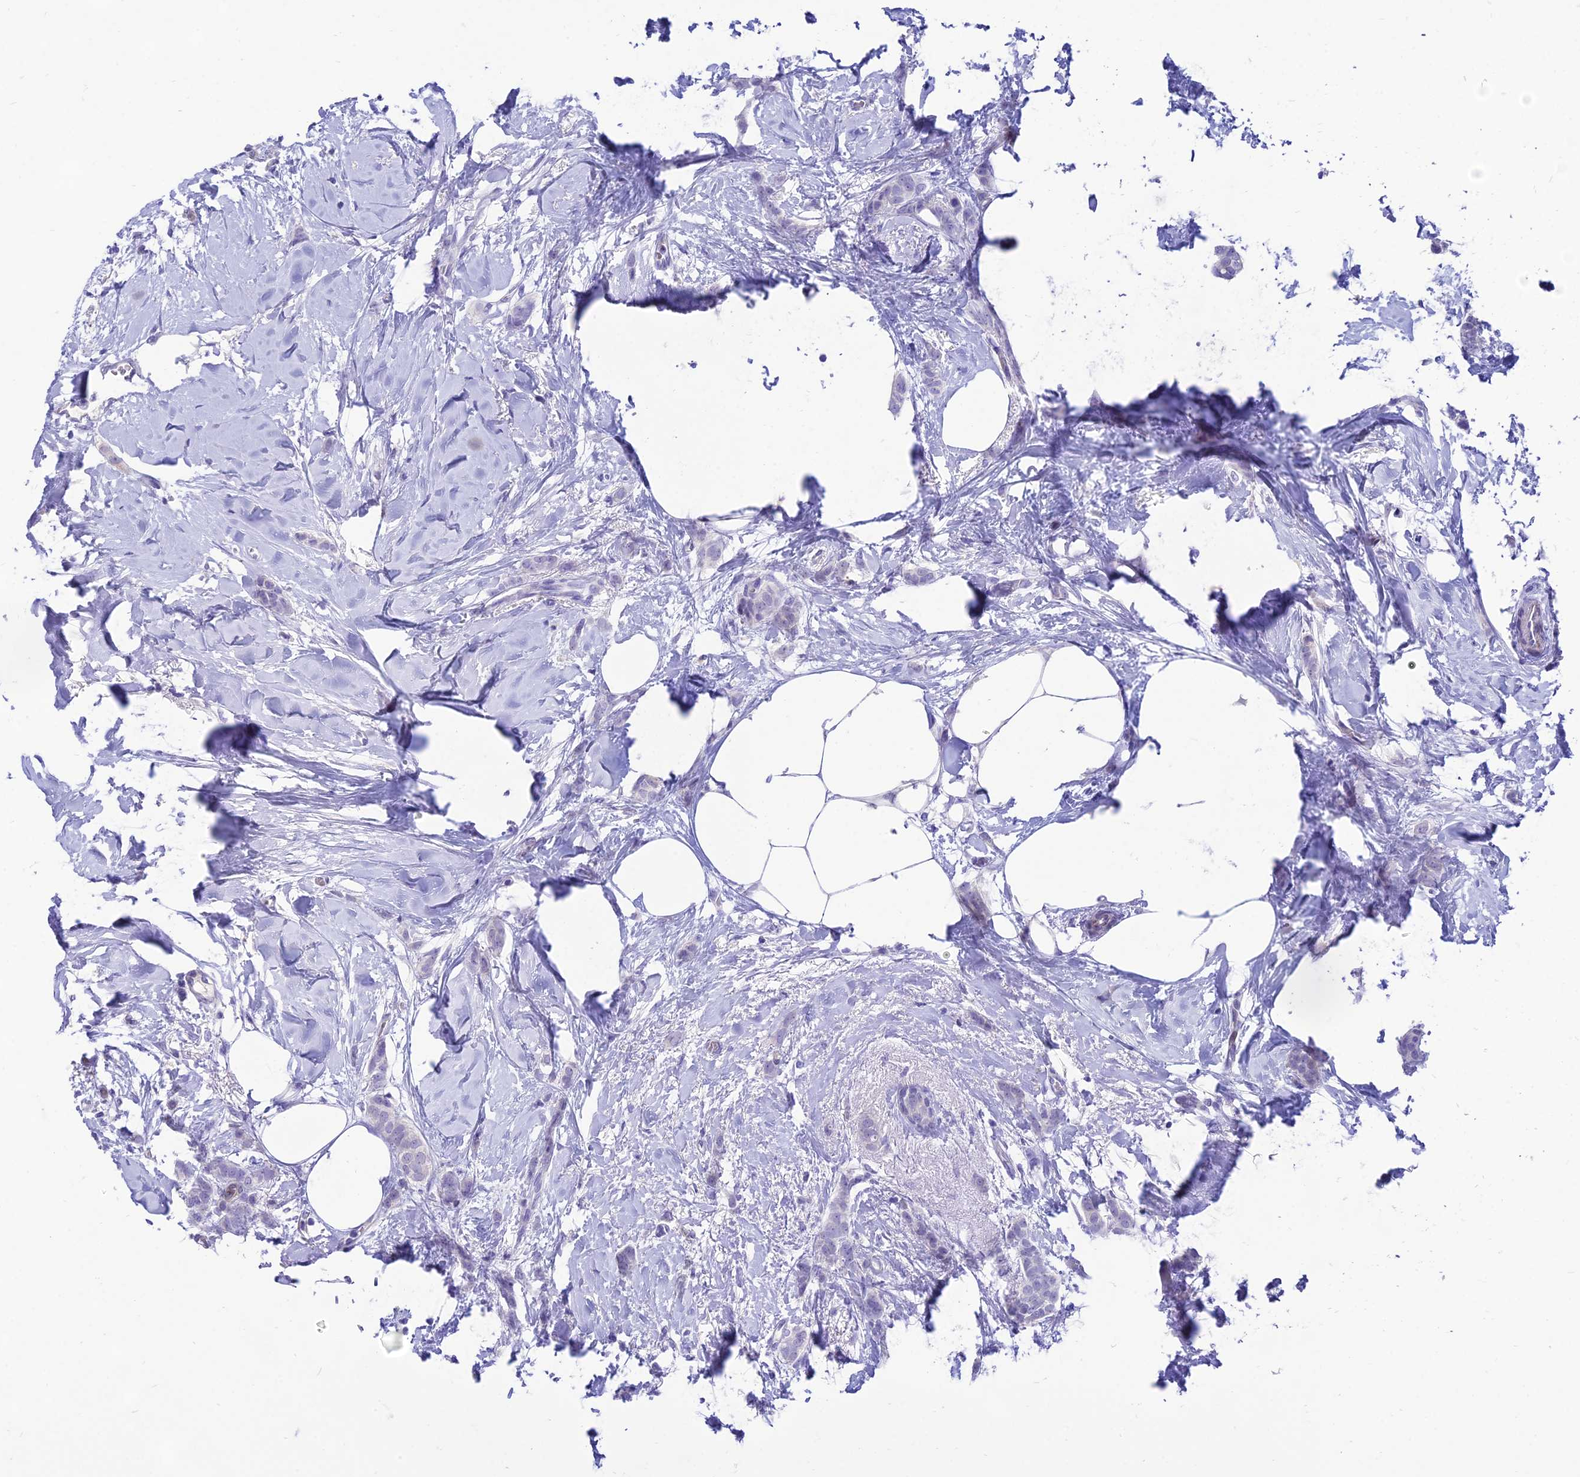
{"staining": {"intensity": "negative", "quantity": "none", "location": "none"}, "tissue": "breast cancer", "cell_type": "Tumor cells", "image_type": "cancer", "snomed": [{"axis": "morphology", "description": "Duct carcinoma"}, {"axis": "topography", "description": "Breast"}], "caption": "High power microscopy micrograph of an immunohistochemistry micrograph of breast cancer, revealing no significant expression in tumor cells. The staining was performed using DAB to visualize the protein expression in brown, while the nuclei were stained in blue with hematoxylin (Magnification: 20x).", "gene": "TAC3", "patient": {"sex": "female", "age": 72}}